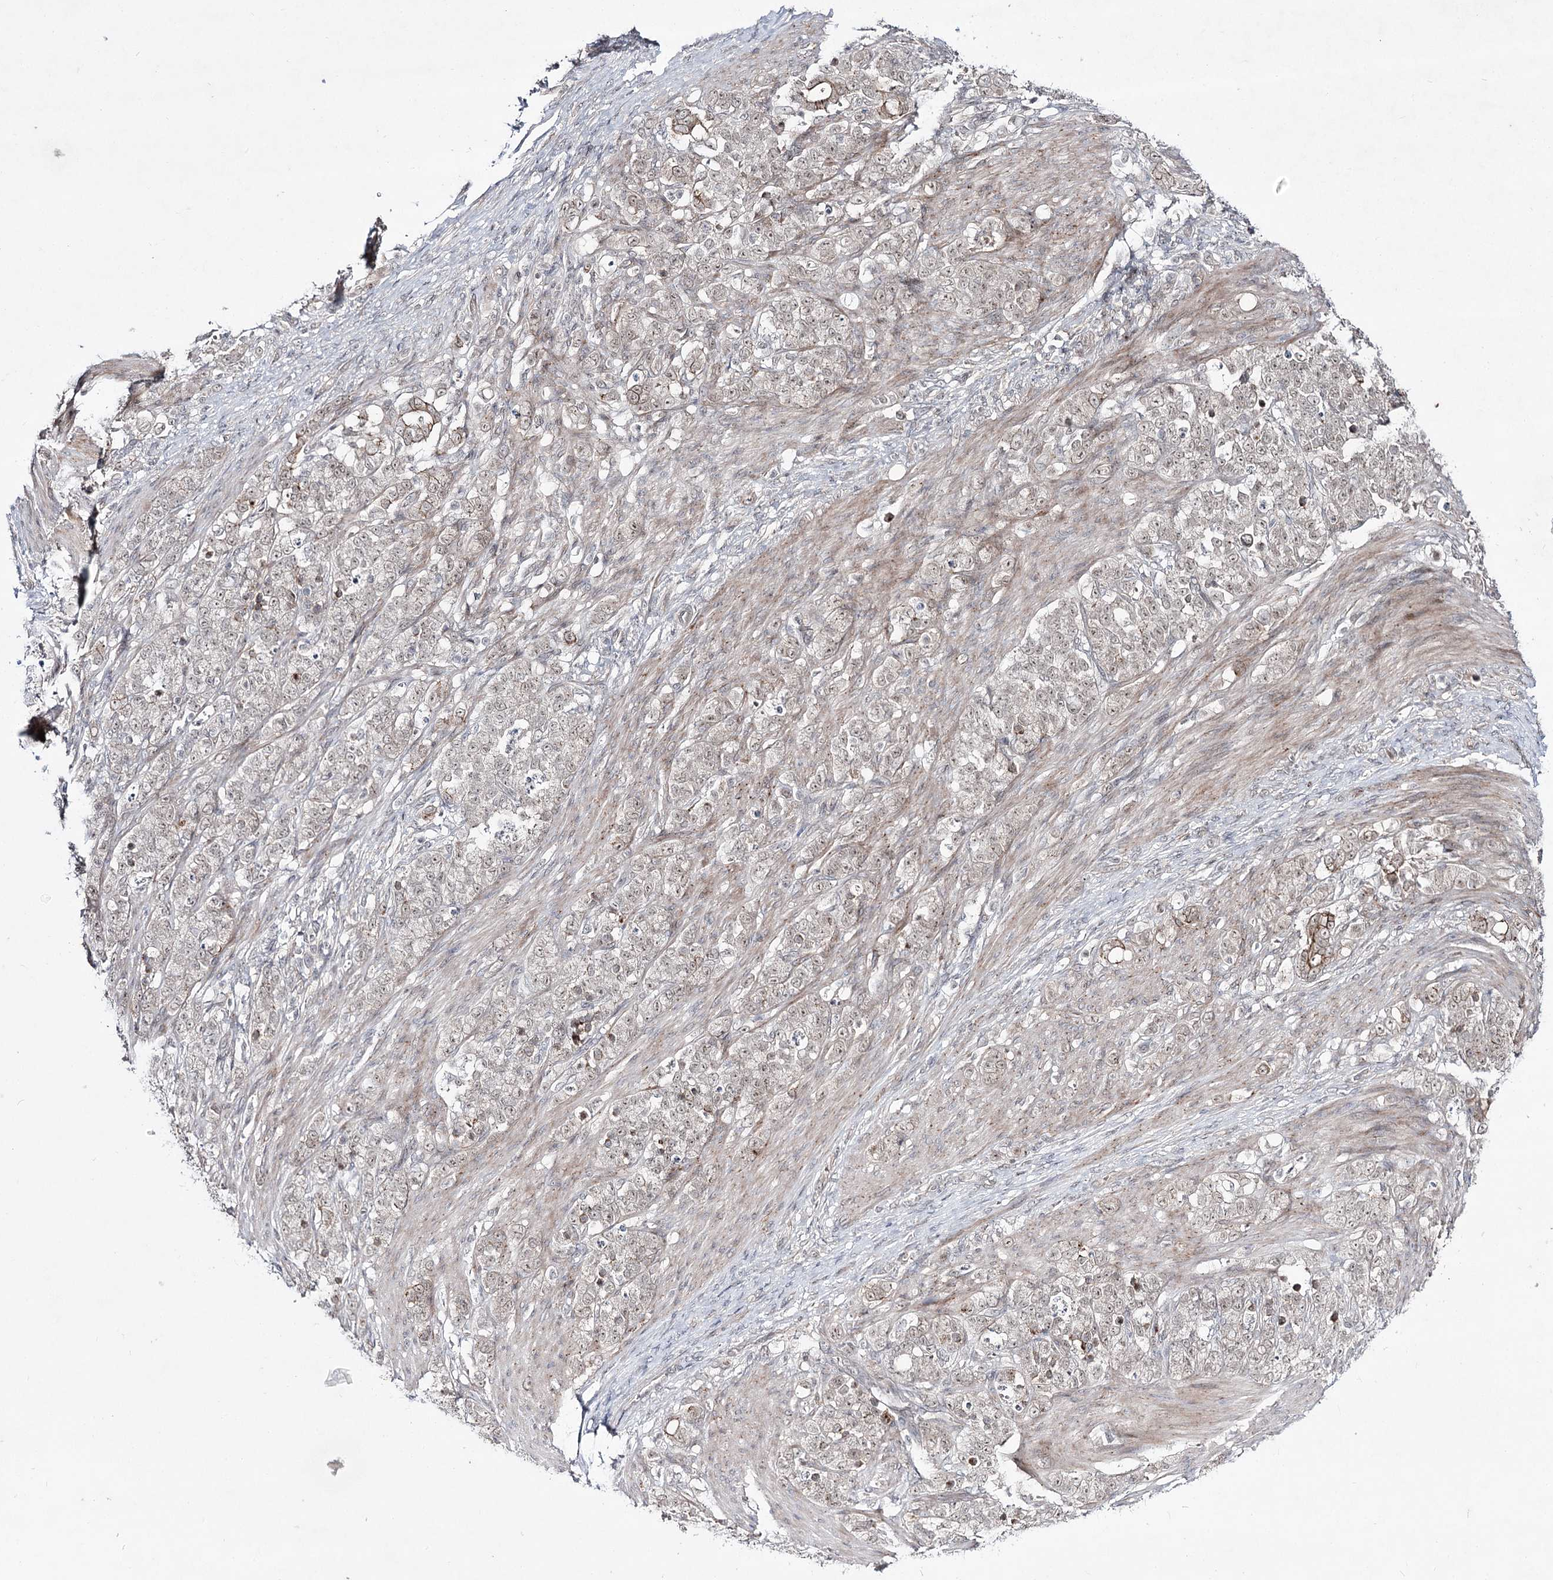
{"staining": {"intensity": "weak", "quantity": ">75%", "location": "nuclear"}, "tissue": "stomach cancer", "cell_type": "Tumor cells", "image_type": "cancer", "snomed": [{"axis": "morphology", "description": "Adenocarcinoma, NOS"}, {"axis": "topography", "description": "Stomach"}], "caption": "Immunohistochemistry (DAB) staining of stomach adenocarcinoma demonstrates weak nuclear protein expression in about >75% of tumor cells. The staining was performed using DAB, with brown indicating positive protein expression. Nuclei are stained blue with hematoxylin.", "gene": "HOXC11", "patient": {"sex": "female", "age": 79}}